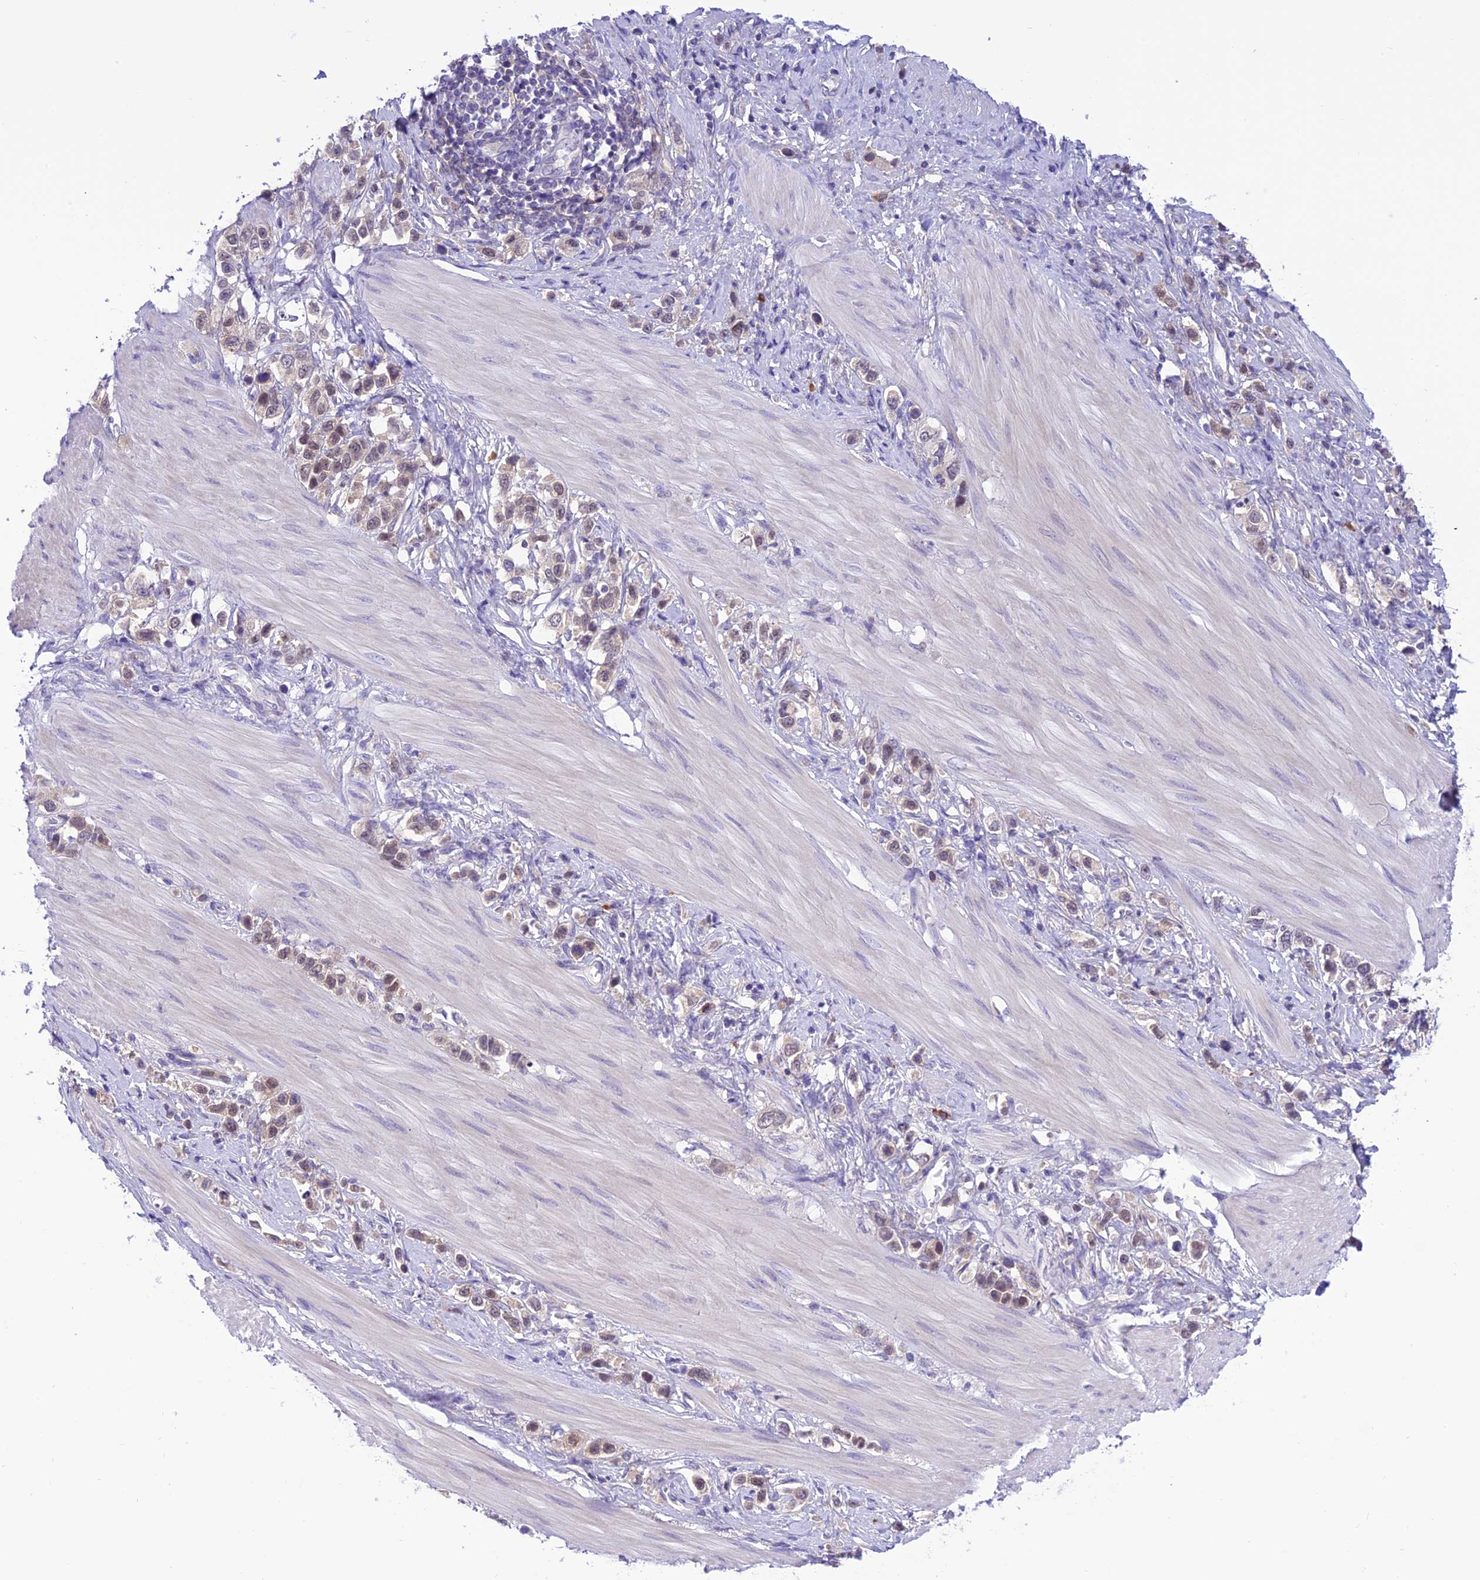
{"staining": {"intensity": "weak", "quantity": "25%-75%", "location": "cytoplasmic/membranous"}, "tissue": "stomach cancer", "cell_type": "Tumor cells", "image_type": "cancer", "snomed": [{"axis": "morphology", "description": "Adenocarcinoma, NOS"}, {"axis": "topography", "description": "Stomach"}], "caption": "This photomicrograph displays immunohistochemistry staining of adenocarcinoma (stomach), with low weak cytoplasmic/membranous expression in about 25%-75% of tumor cells.", "gene": "RNF126", "patient": {"sex": "female", "age": 65}}